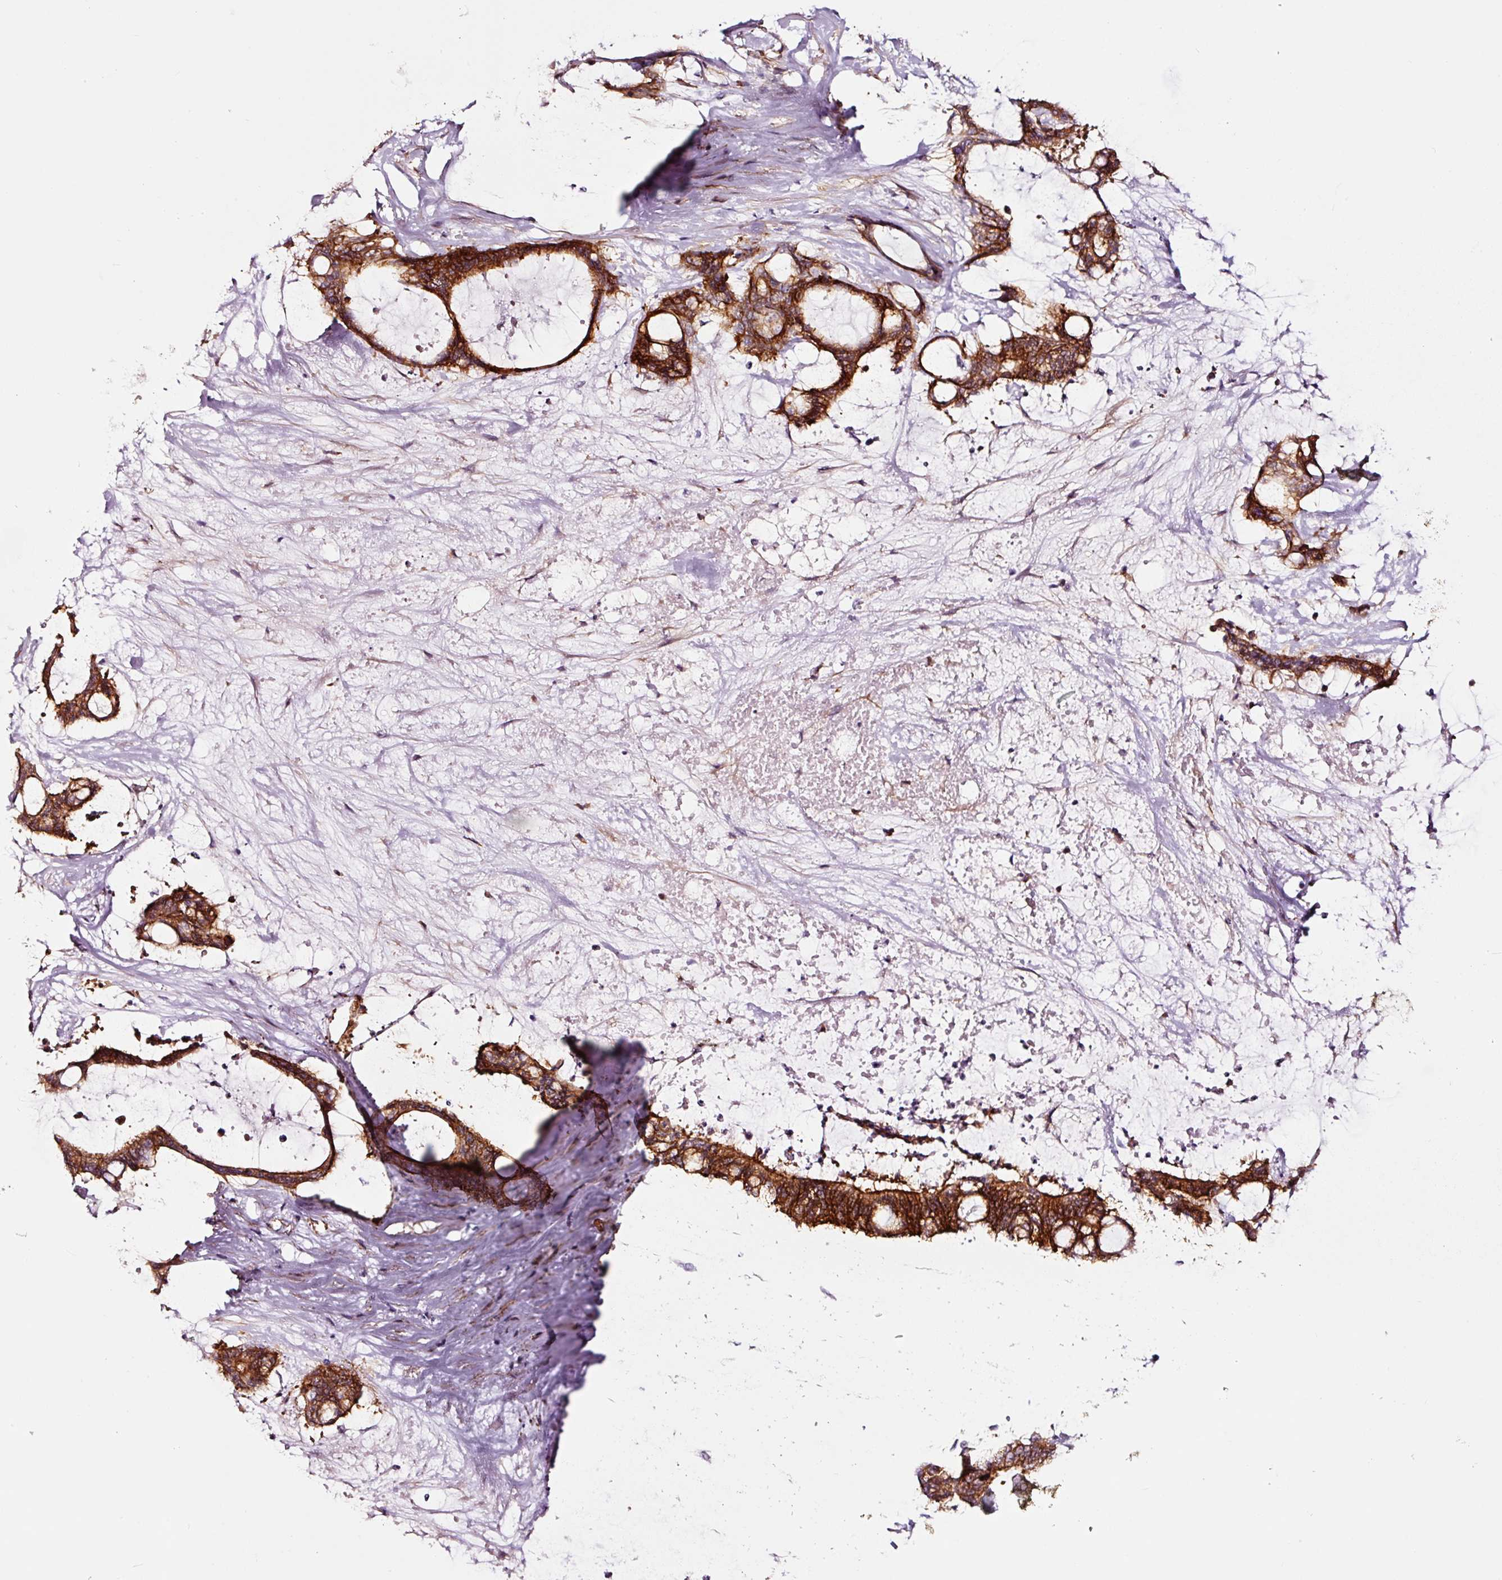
{"staining": {"intensity": "strong", "quantity": ">75%", "location": "cytoplasmic/membranous"}, "tissue": "liver cancer", "cell_type": "Tumor cells", "image_type": "cancer", "snomed": [{"axis": "morphology", "description": "Normal tissue, NOS"}, {"axis": "morphology", "description": "Cholangiocarcinoma"}, {"axis": "topography", "description": "Liver"}, {"axis": "topography", "description": "Peripheral nerve tissue"}], "caption": "Immunohistochemistry of liver cancer (cholangiocarcinoma) displays high levels of strong cytoplasmic/membranous staining in about >75% of tumor cells. (Stains: DAB (3,3'-diaminobenzidine) in brown, nuclei in blue, Microscopy: brightfield microscopy at high magnification).", "gene": "ADD3", "patient": {"sex": "female", "age": 73}}